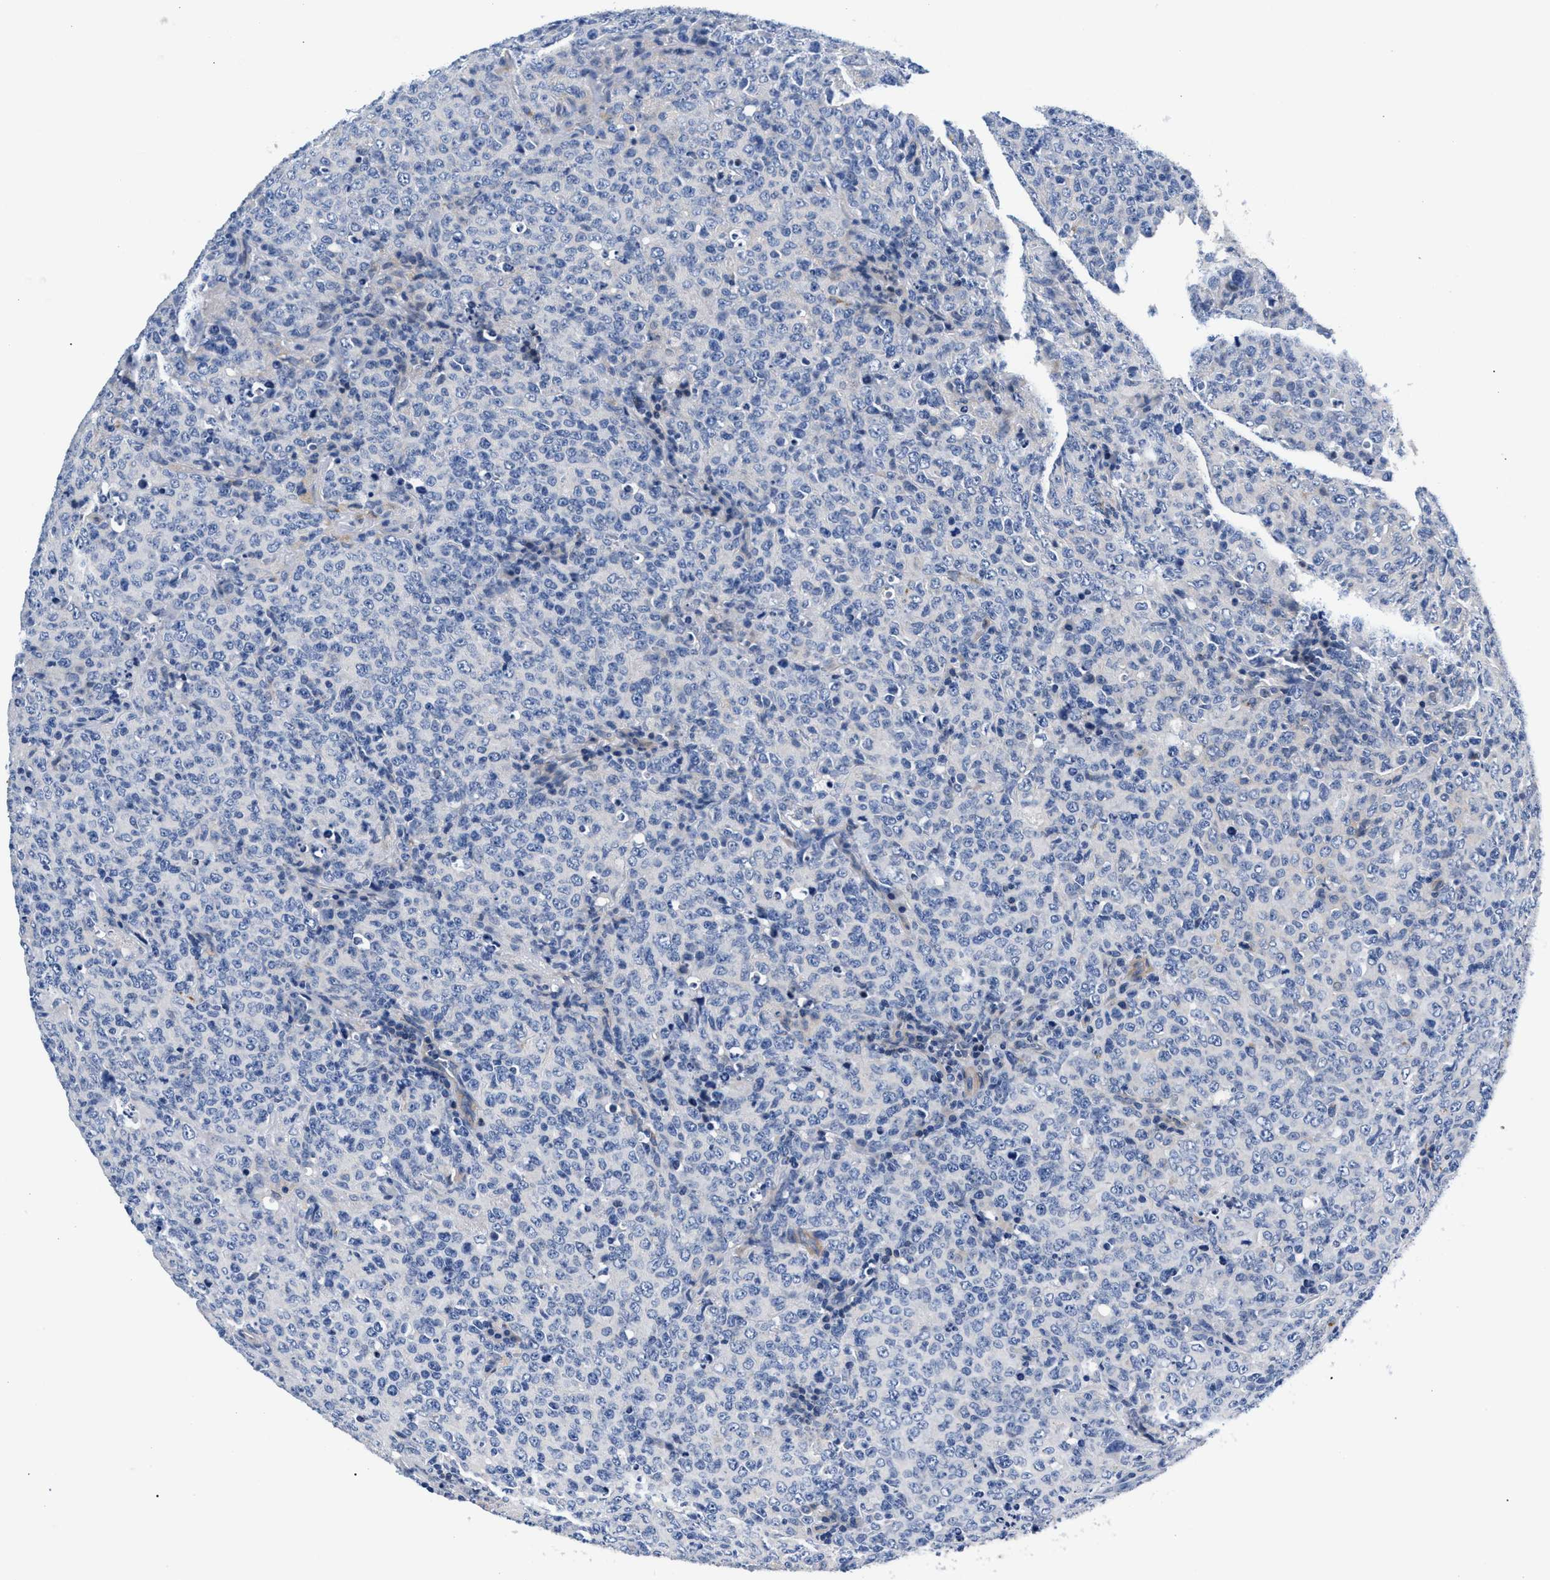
{"staining": {"intensity": "negative", "quantity": "none", "location": "none"}, "tissue": "lymphoma", "cell_type": "Tumor cells", "image_type": "cancer", "snomed": [{"axis": "morphology", "description": "Malignant lymphoma, non-Hodgkin's type, High grade"}, {"axis": "topography", "description": "Tonsil"}], "caption": "IHC photomicrograph of neoplastic tissue: malignant lymphoma, non-Hodgkin's type (high-grade) stained with DAB (3,3'-diaminobenzidine) reveals no significant protein positivity in tumor cells.", "gene": "P2RY4", "patient": {"sex": "female", "age": 36}}